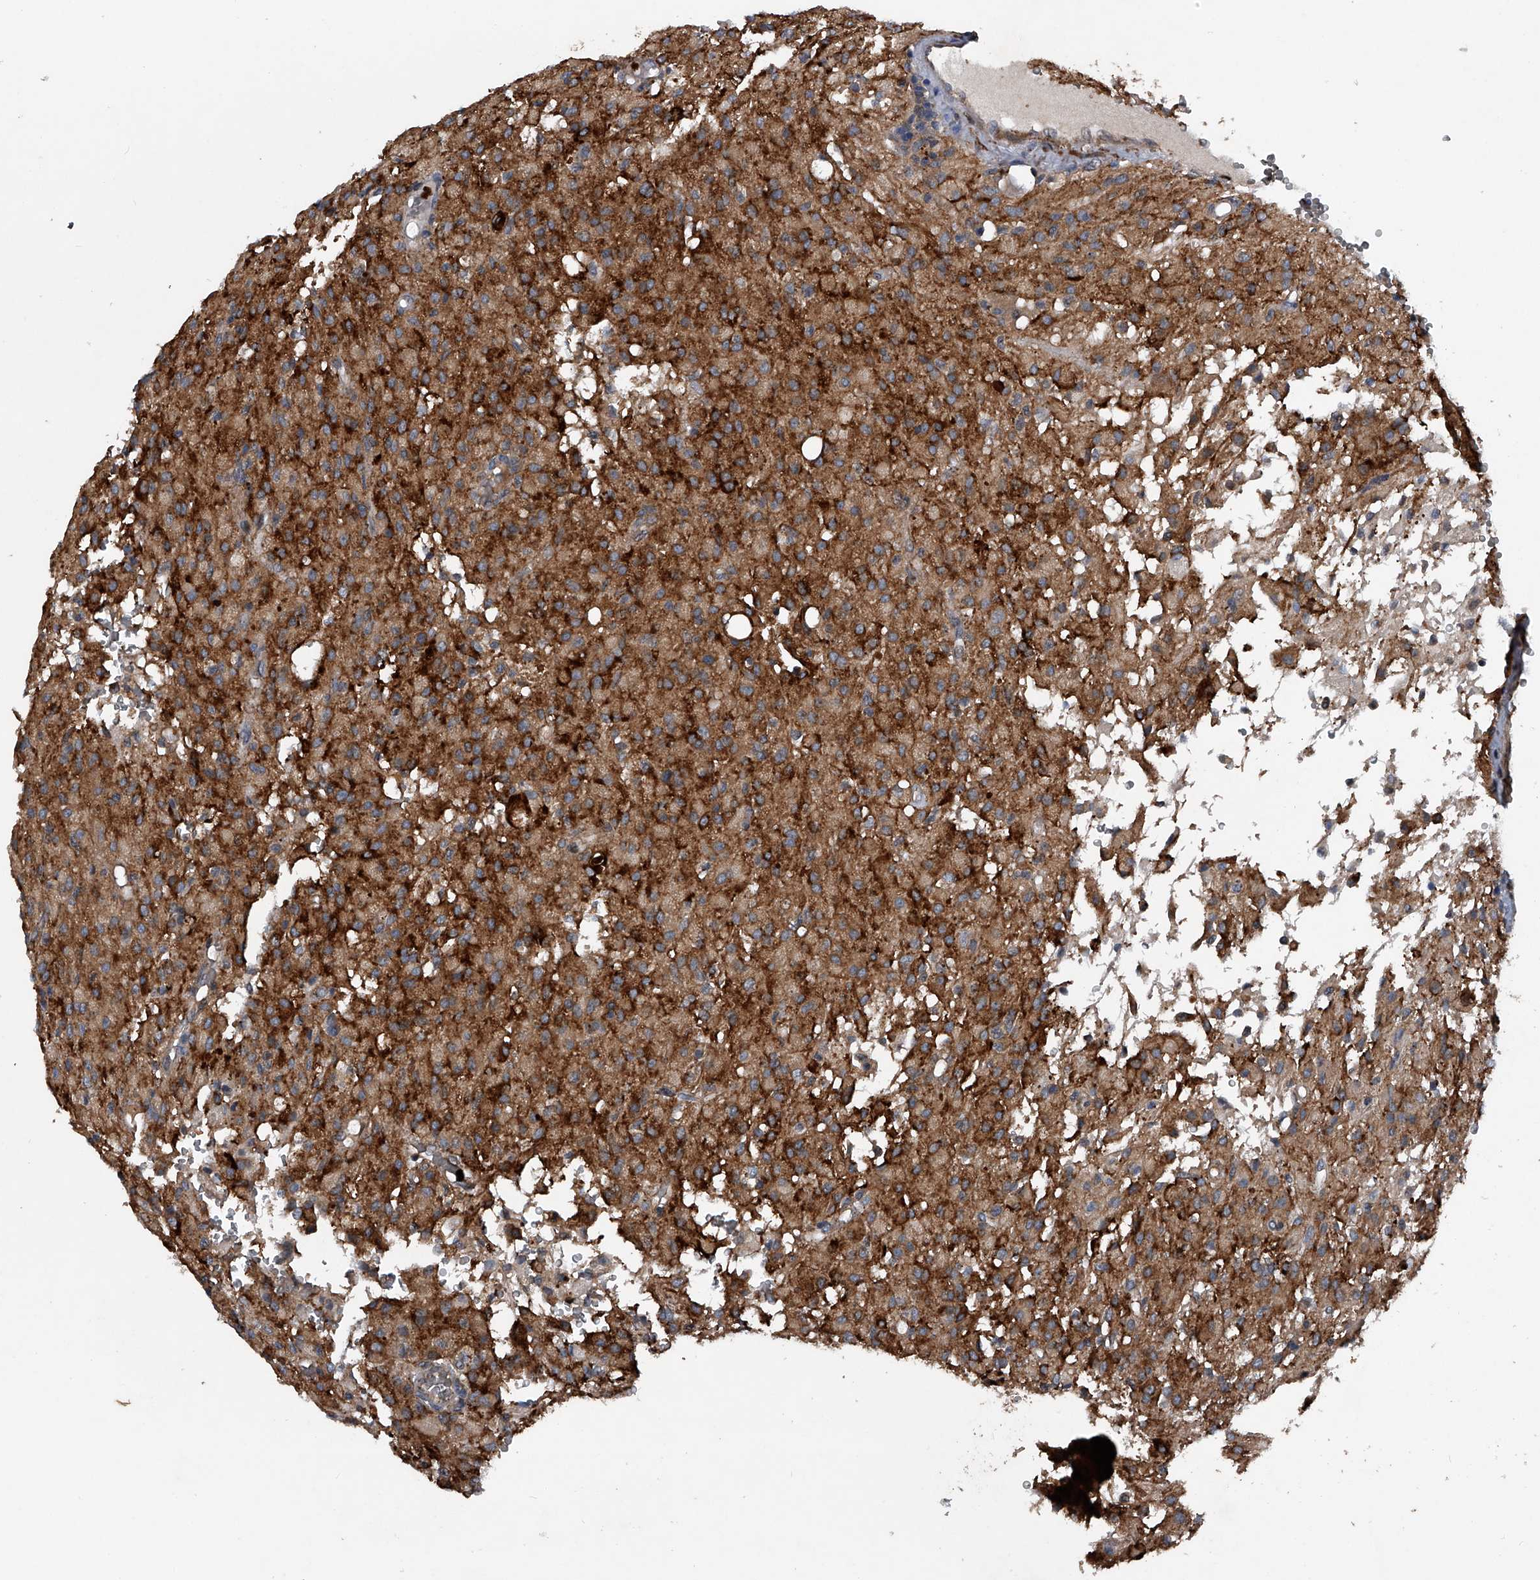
{"staining": {"intensity": "moderate", "quantity": ">75%", "location": "cytoplasmic/membranous"}, "tissue": "glioma", "cell_type": "Tumor cells", "image_type": "cancer", "snomed": [{"axis": "morphology", "description": "Glioma, malignant, High grade"}, {"axis": "topography", "description": "Brain"}], "caption": "A medium amount of moderate cytoplasmic/membranous positivity is appreciated in approximately >75% of tumor cells in glioma tissue.", "gene": "MAPKAP1", "patient": {"sex": "female", "age": 59}}